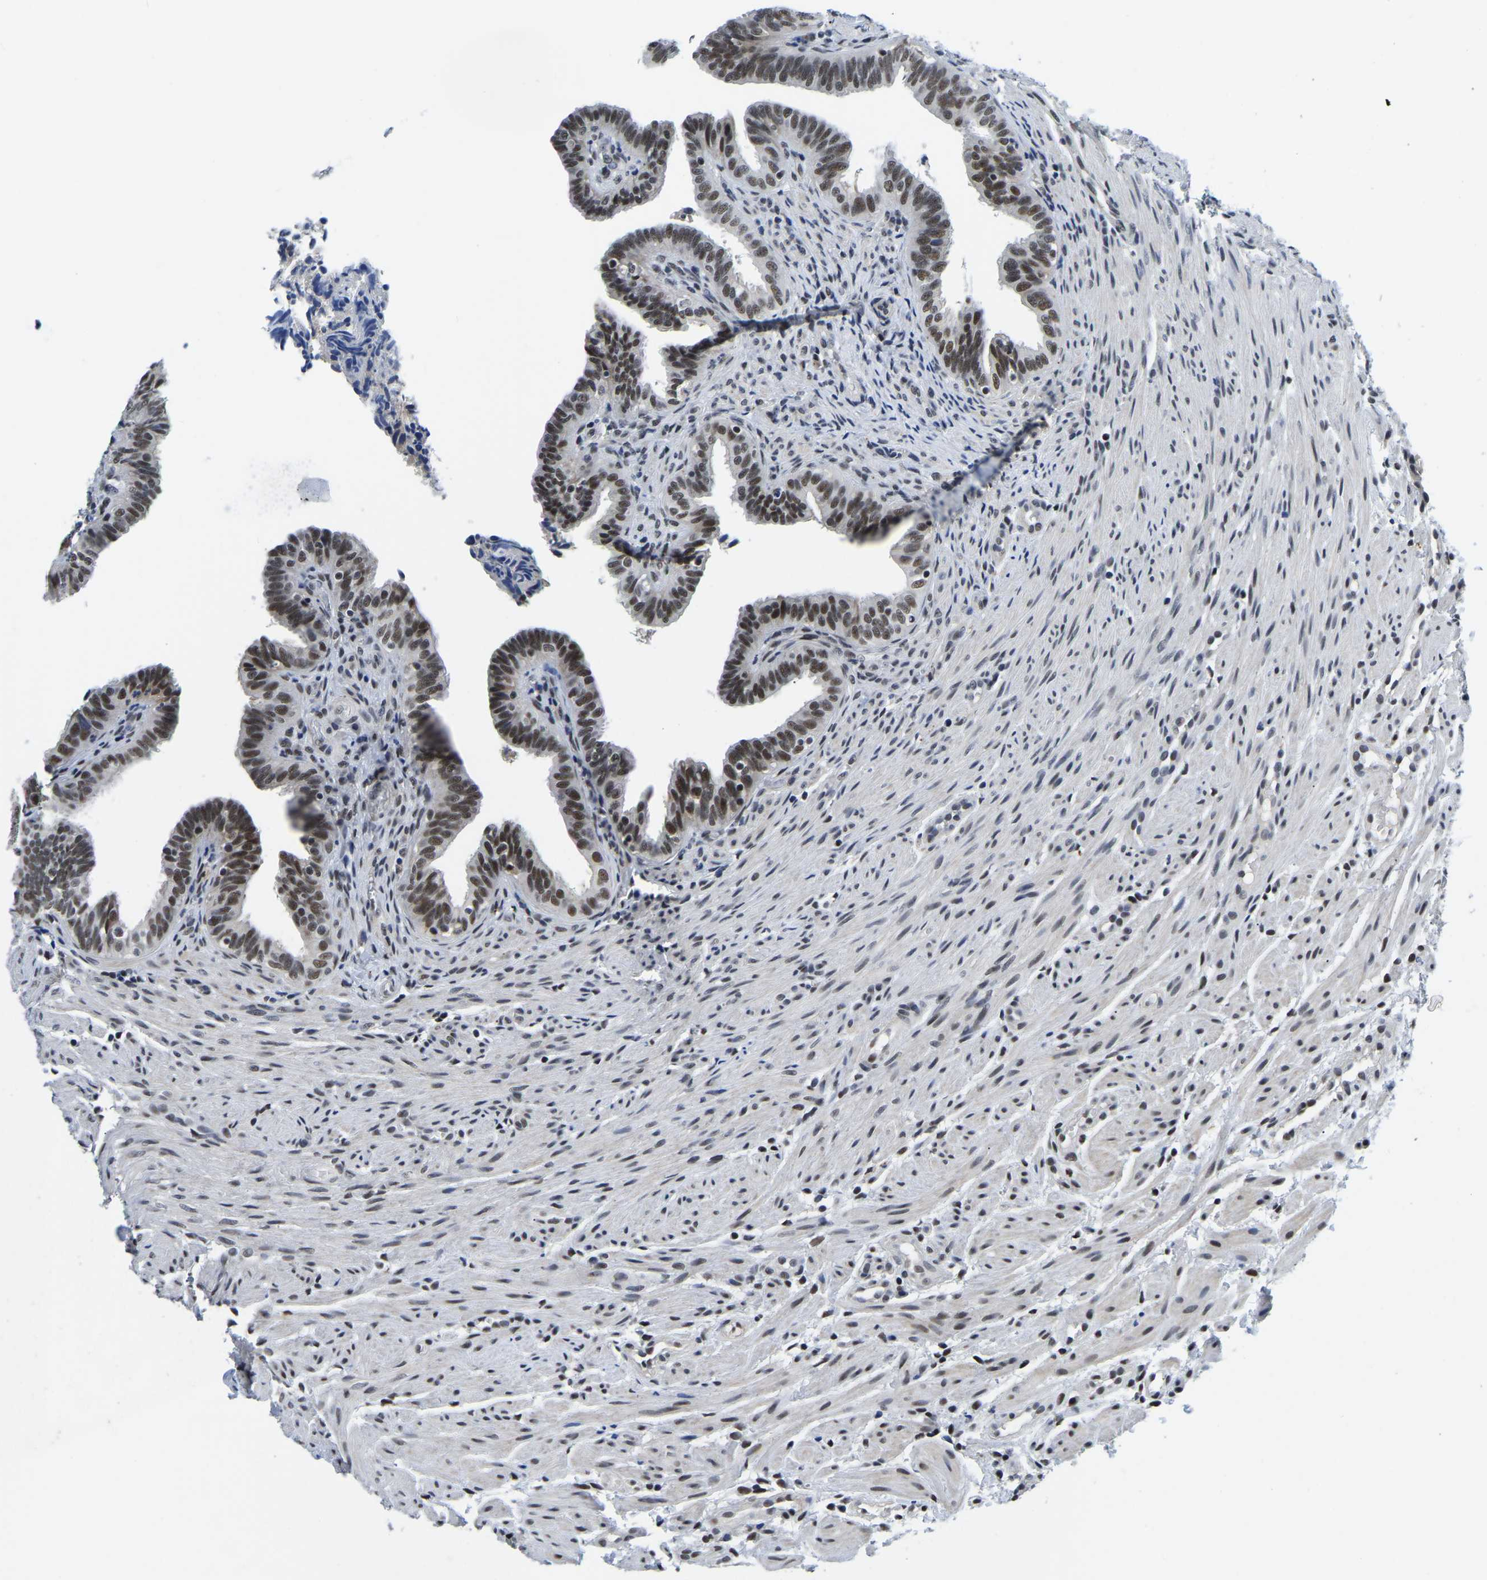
{"staining": {"intensity": "moderate", "quantity": "<25%", "location": "nuclear"}, "tissue": "fallopian tube", "cell_type": "Glandular cells", "image_type": "normal", "snomed": [{"axis": "morphology", "description": "Normal tissue, NOS"}, {"axis": "topography", "description": "Fallopian tube"}, {"axis": "topography", "description": "Placenta"}], "caption": "Immunohistochemistry (IHC) histopathology image of unremarkable human fallopian tube stained for a protein (brown), which exhibits low levels of moderate nuclear expression in about <25% of glandular cells.", "gene": "POLDIP3", "patient": {"sex": "female", "age": 34}}